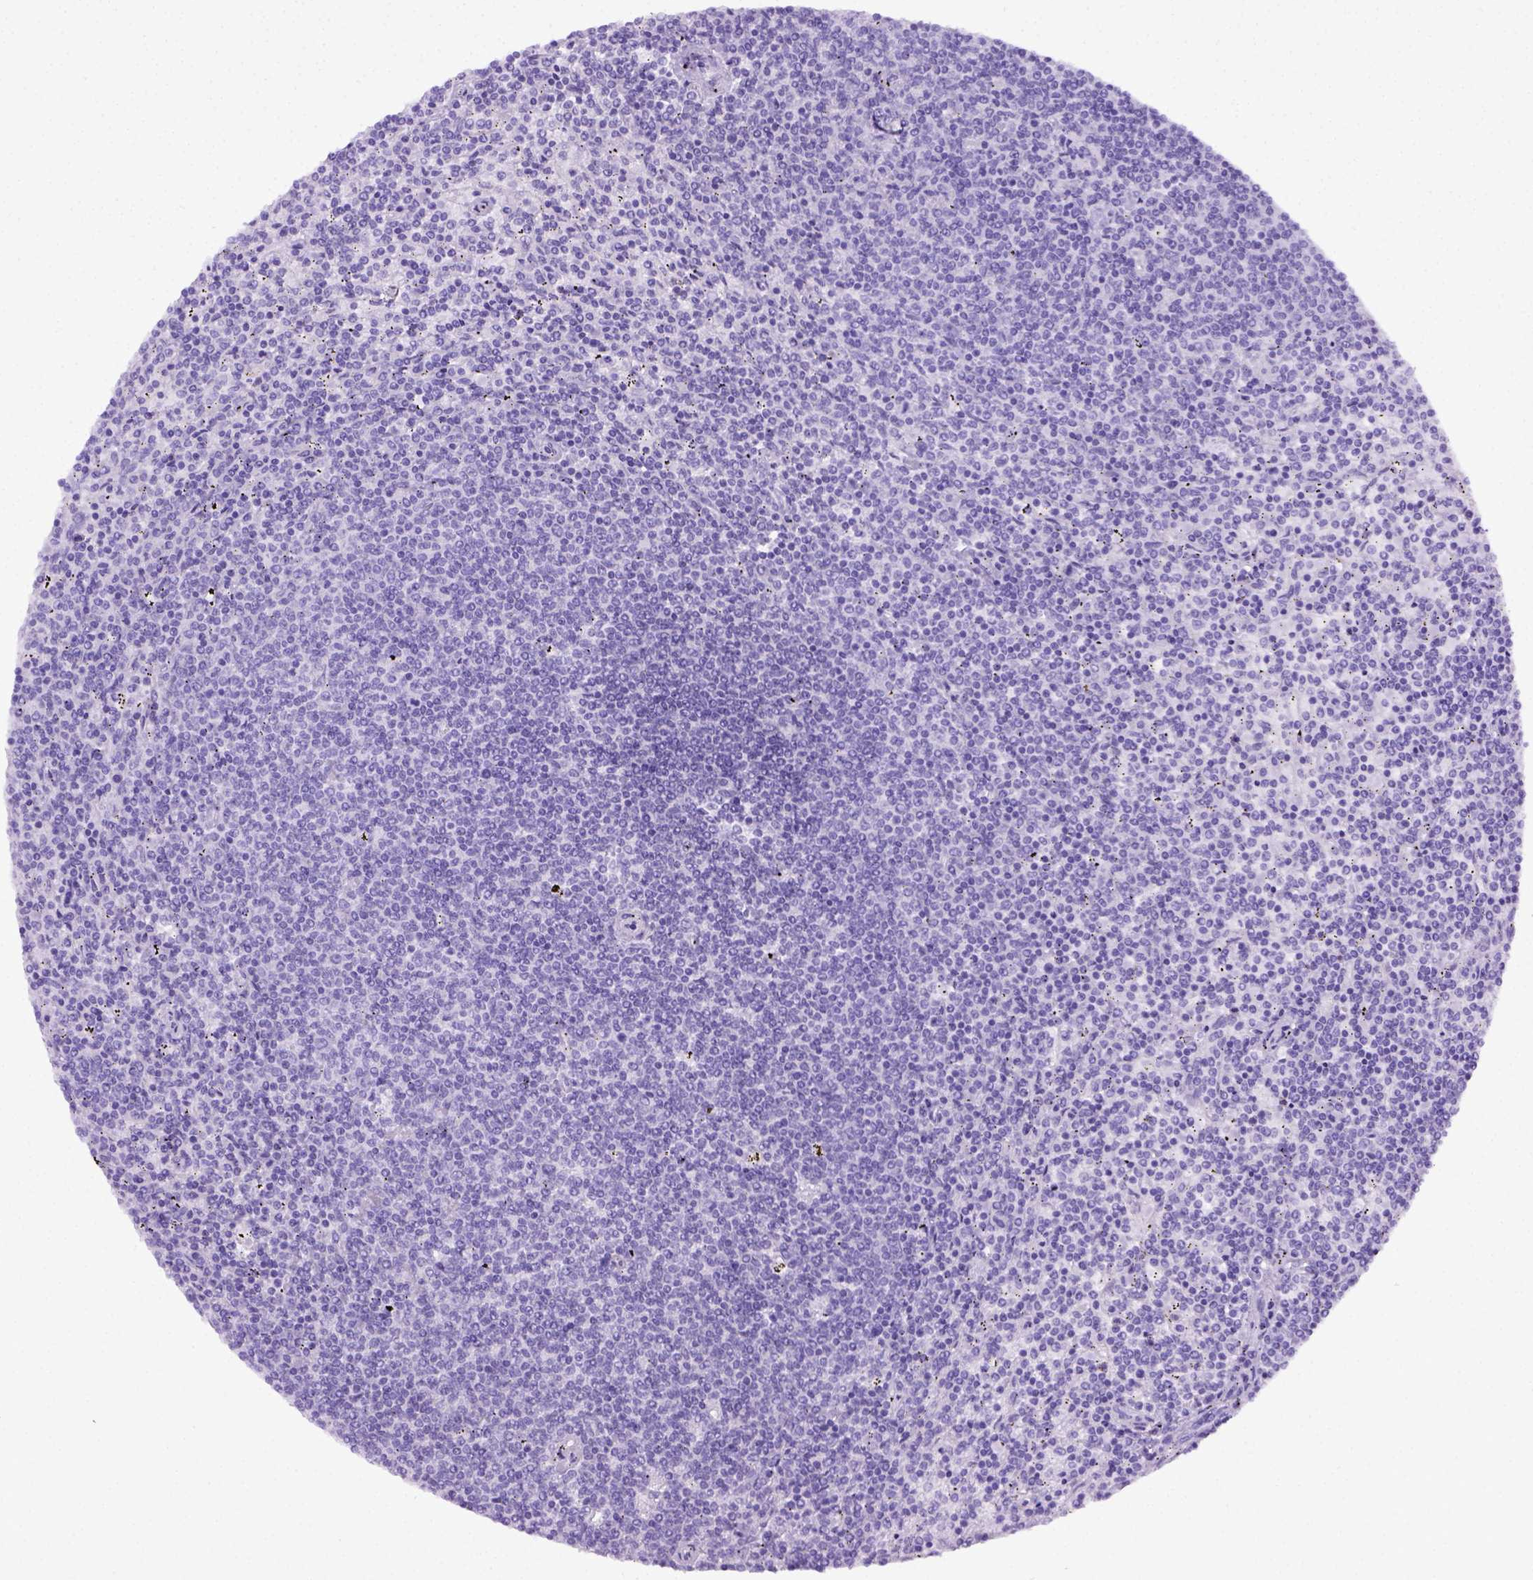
{"staining": {"intensity": "negative", "quantity": "none", "location": "none"}, "tissue": "lymphoma", "cell_type": "Tumor cells", "image_type": "cancer", "snomed": [{"axis": "morphology", "description": "Malignant lymphoma, non-Hodgkin's type, Low grade"}, {"axis": "topography", "description": "Spleen"}], "caption": "High magnification brightfield microscopy of lymphoma stained with DAB (brown) and counterstained with hematoxylin (blue): tumor cells show no significant expression.", "gene": "ITIH4", "patient": {"sex": "female", "age": 50}}